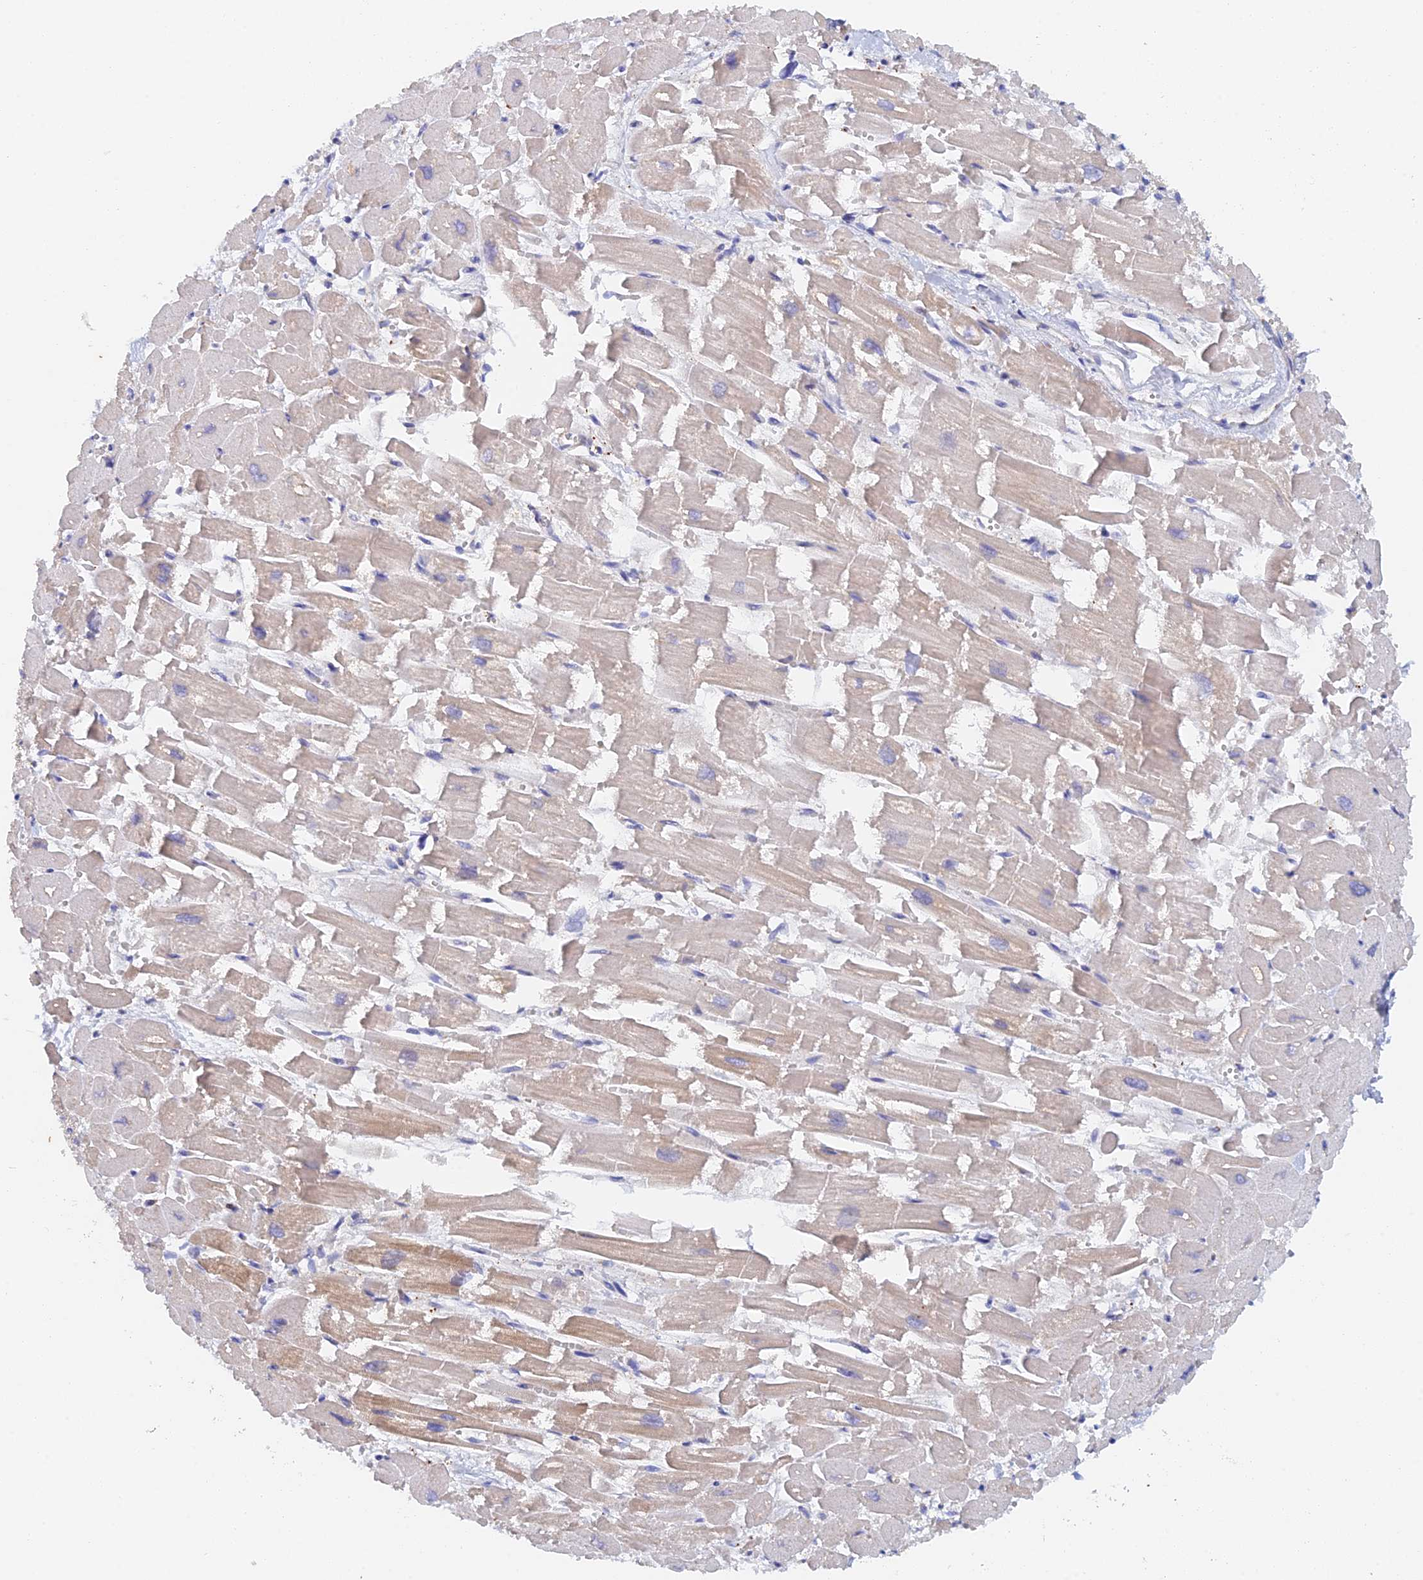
{"staining": {"intensity": "weak", "quantity": "25%-75%", "location": "cytoplasmic/membranous"}, "tissue": "heart muscle", "cell_type": "Cardiomyocytes", "image_type": "normal", "snomed": [{"axis": "morphology", "description": "Normal tissue, NOS"}, {"axis": "topography", "description": "Heart"}], "caption": "Weak cytoplasmic/membranous protein expression is present in approximately 25%-75% of cardiomyocytes in heart muscle. The protein of interest is stained brown, and the nuclei are stained in blue (DAB (3,3'-diaminobenzidine) IHC with brightfield microscopy, high magnification).", "gene": "SLC24A3", "patient": {"sex": "male", "age": 54}}